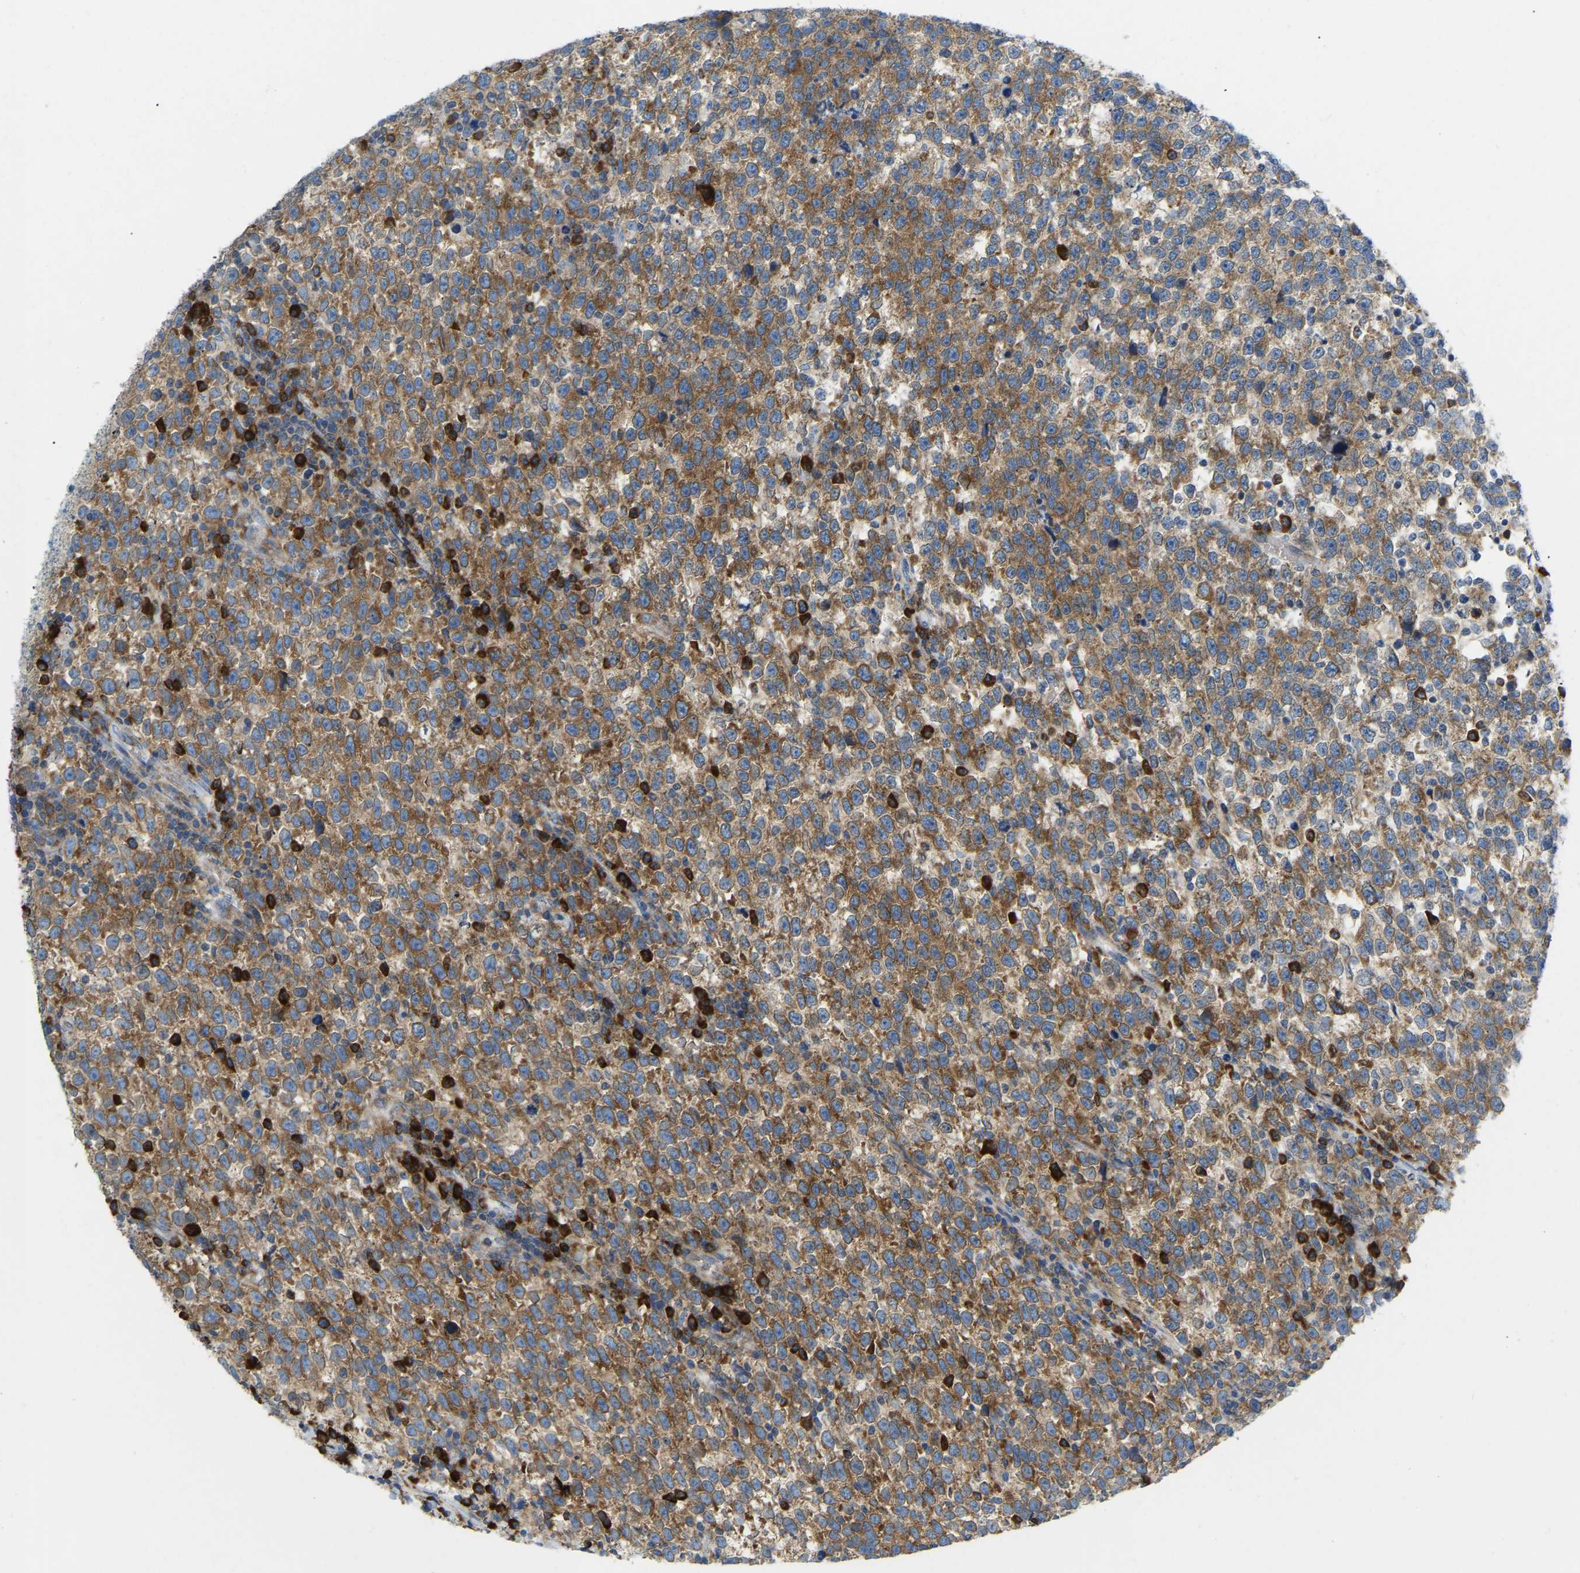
{"staining": {"intensity": "moderate", "quantity": ">75%", "location": "cytoplasmic/membranous"}, "tissue": "testis cancer", "cell_type": "Tumor cells", "image_type": "cancer", "snomed": [{"axis": "morphology", "description": "Normal tissue, NOS"}, {"axis": "morphology", "description": "Seminoma, NOS"}, {"axis": "topography", "description": "Testis"}], "caption": "Brown immunohistochemical staining in testis cancer (seminoma) reveals moderate cytoplasmic/membranous expression in about >75% of tumor cells.", "gene": "SND1", "patient": {"sex": "male", "age": 43}}